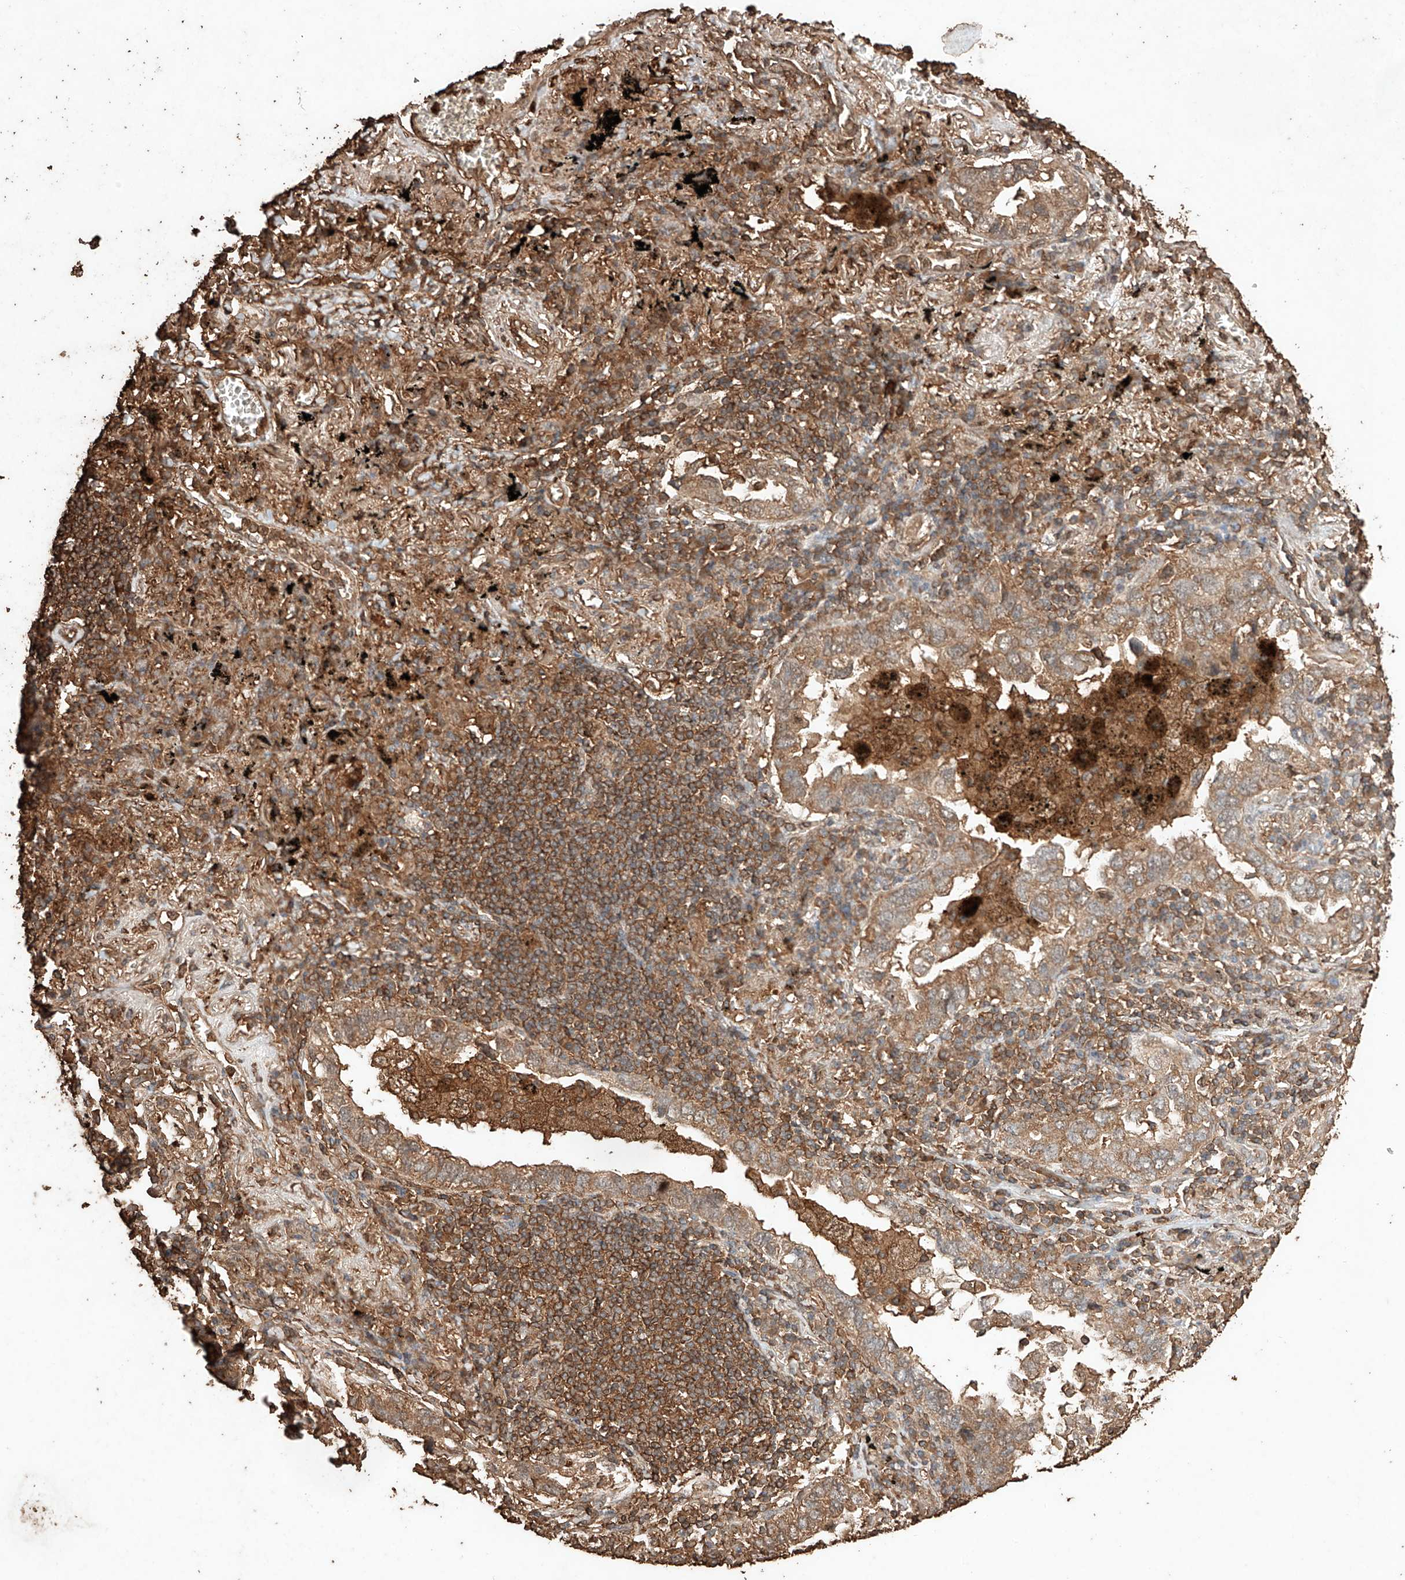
{"staining": {"intensity": "moderate", "quantity": ">75%", "location": "cytoplasmic/membranous"}, "tissue": "lung cancer", "cell_type": "Tumor cells", "image_type": "cancer", "snomed": [{"axis": "morphology", "description": "Adenocarcinoma, NOS"}, {"axis": "topography", "description": "Lung"}], "caption": "Moderate cytoplasmic/membranous expression is identified in about >75% of tumor cells in lung cancer (adenocarcinoma).", "gene": "M6PR", "patient": {"sex": "male", "age": 65}}